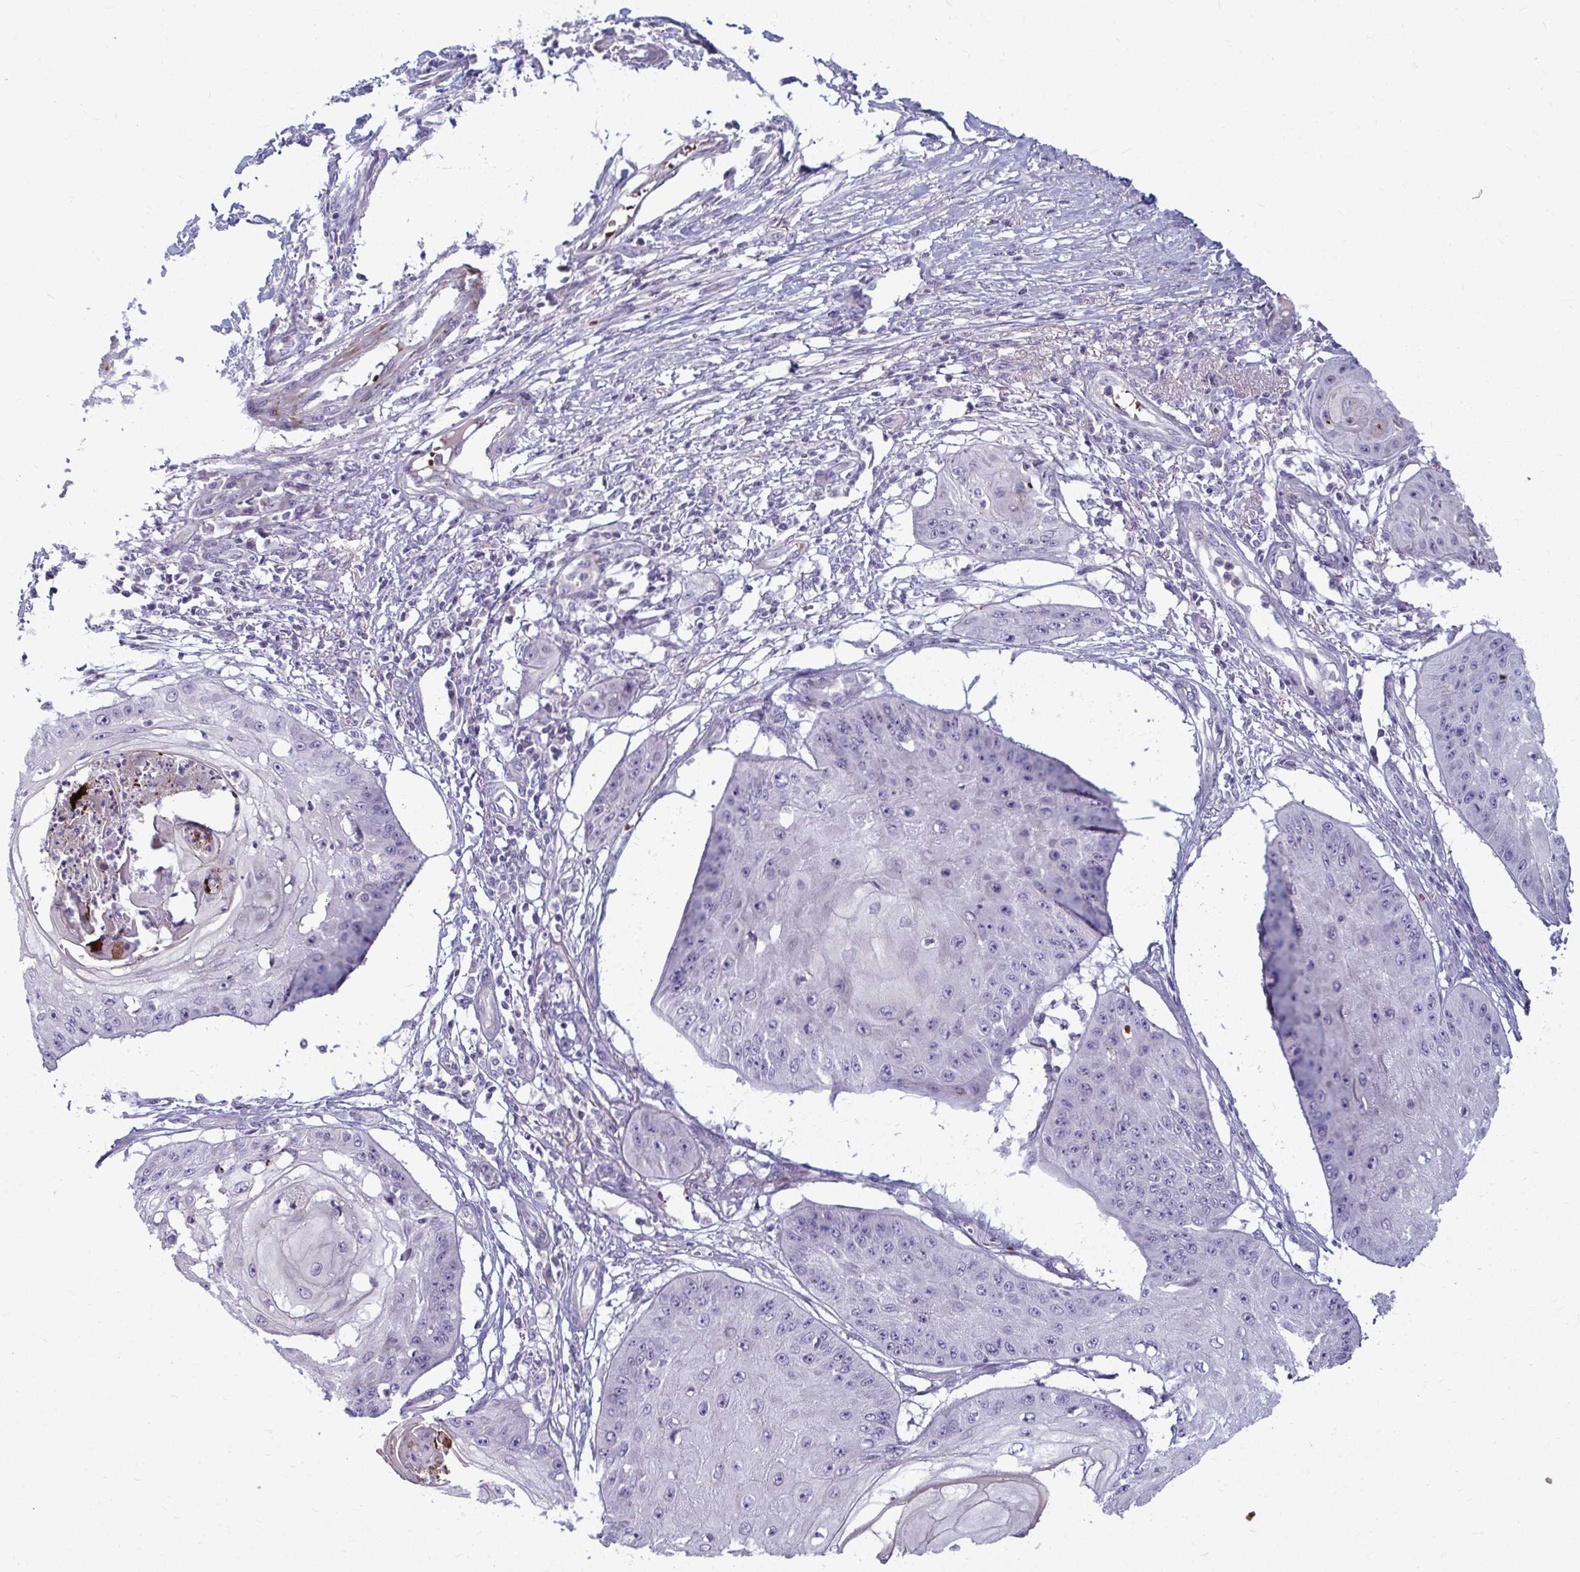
{"staining": {"intensity": "negative", "quantity": "none", "location": "none"}, "tissue": "skin cancer", "cell_type": "Tumor cells", "image_type": "cancer", "snomed": [{"axis": "morphology", "description": "Squamous cell carcinoma, NOS"}, {"axis": "topography", "description": "Skin"}], "caption": "Immunohistochemistry image of skin squamous cell carcinoma stained for a protein (brown), which demonstrates no positivity in tumor cells.", "gene": "SLC14A1", "patient": {"sex": "male", "age": 70}}